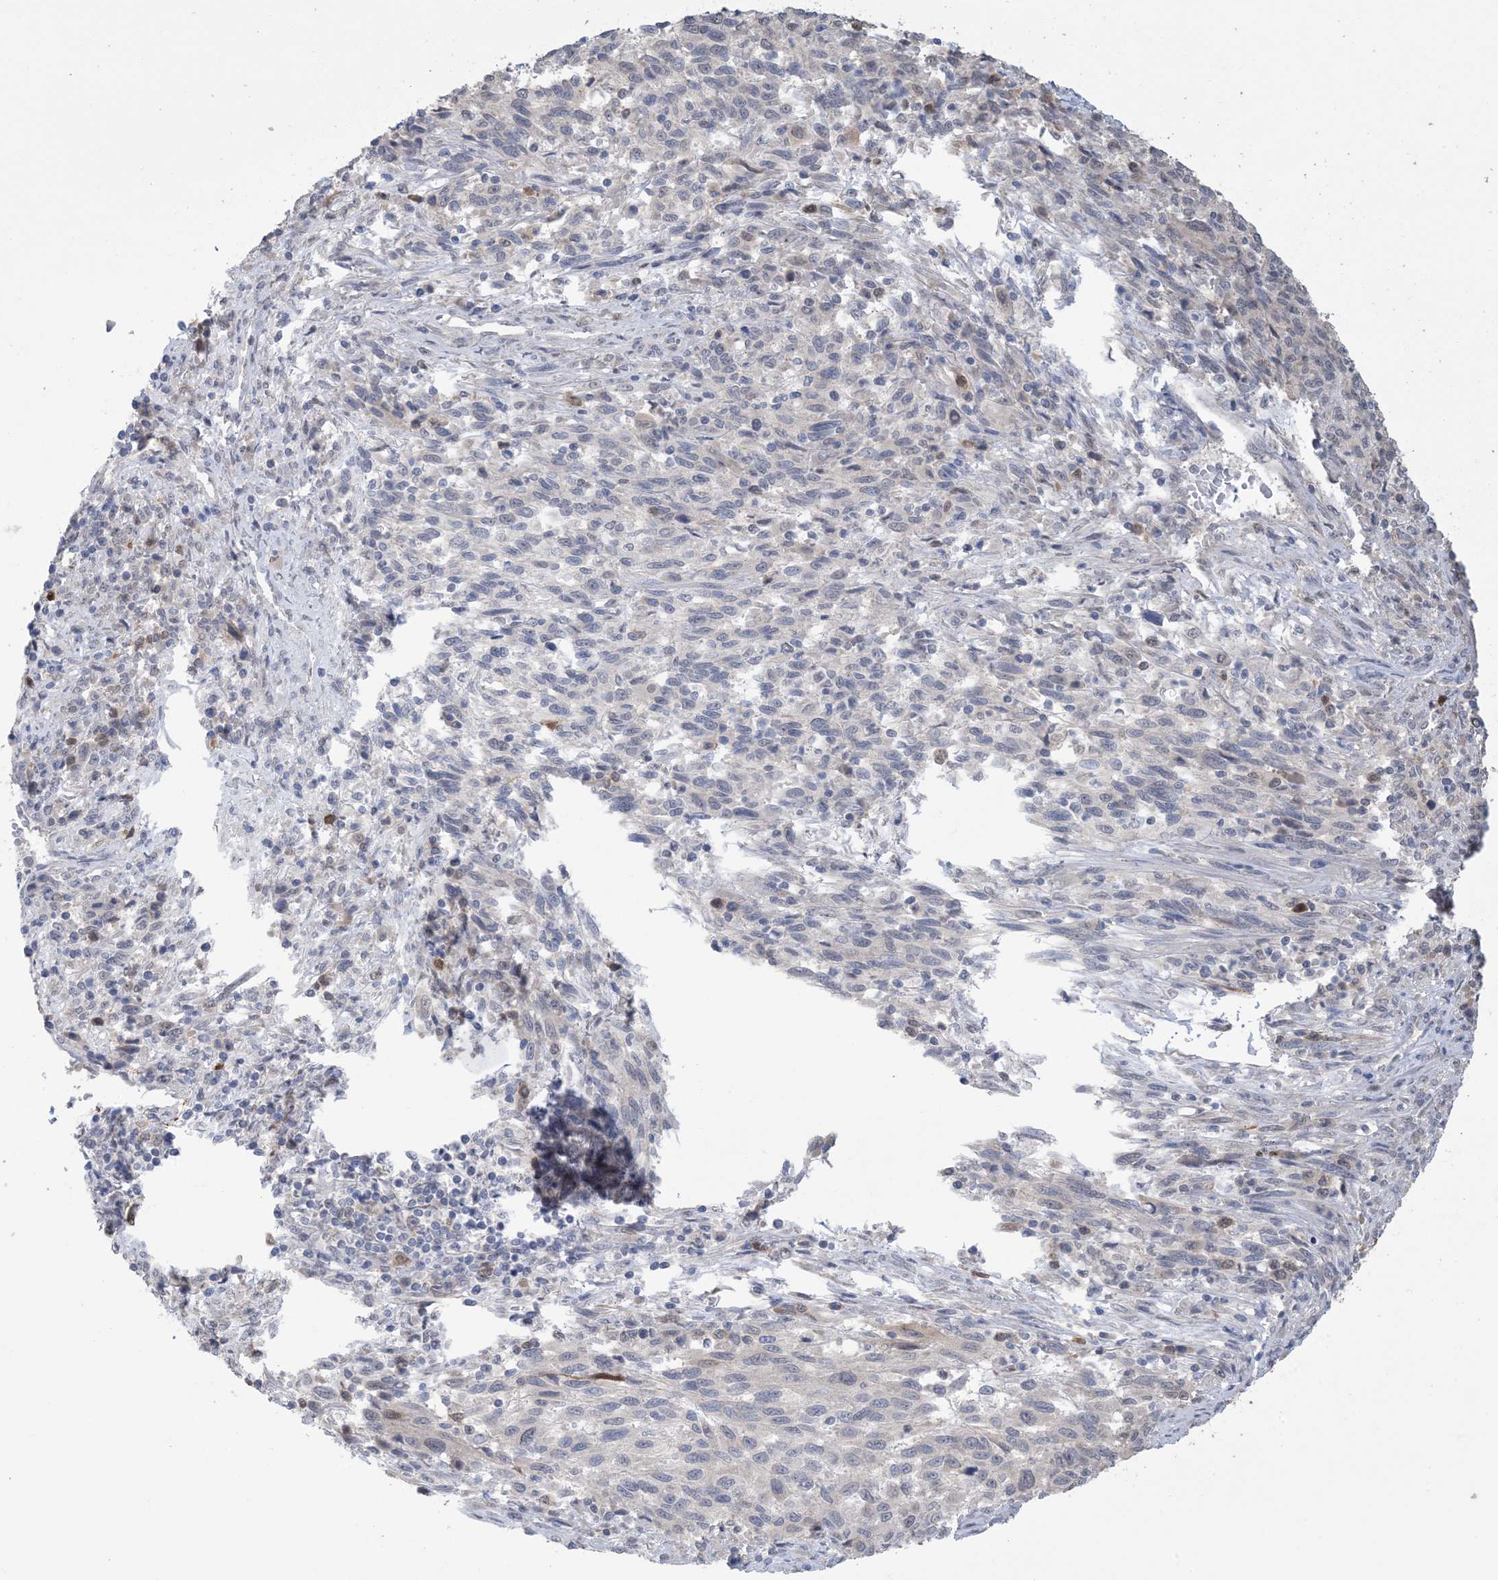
{"staining": {"intensity": "negative", "quantity": "none", "location": "none"}, "tissue": "melanoma", "cell_type": "Tumor cells", "image_type": "cancer", "snomed": [{"axis": "morphology", "description": "Malignant melanoma, Metastatic site"}, {"axis": "topography", "description": "Lymph node"}], "caption": "Tumor cells are negative for protein expression in human melanoma.", "gene": "HMGCS1", "patient": {"sex": "male", "age": 61}}